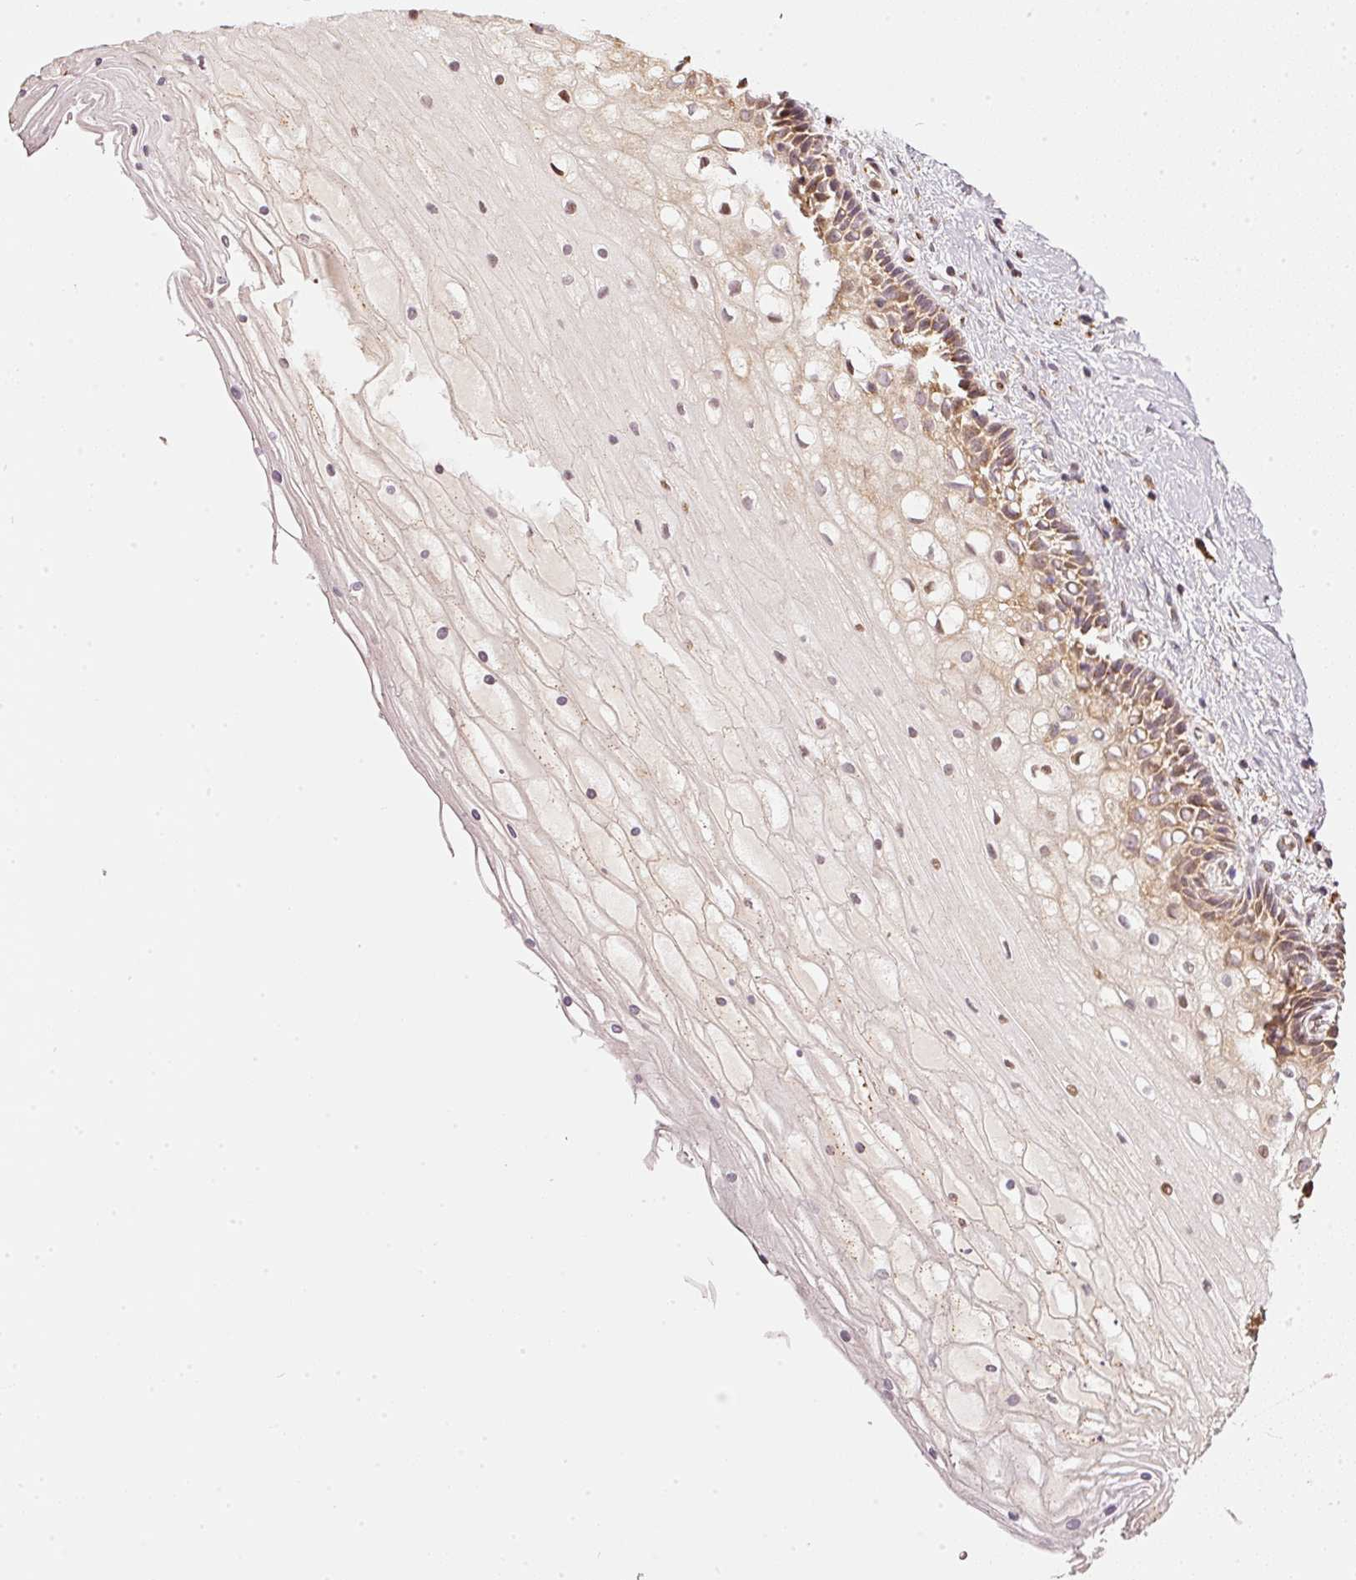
{"staining": {"intensity": "moderate", "quantity": ">75%", "location": "cytoplasmic/membranous"}, "tissue": "cervix", "cell_type": "Glandular cells", "image_type": "normal", "snomed": [{"axis": "morphology", "description": "Normal tissue, NOS"}, {"axis": "topography", "description": "Cervix"}], "caption": "Approximately >75% of glandular cells in normal cervix display moderate cytoplasmic/membranous protein staining as visualized by brown immunohistochemical staining.", "gene": "RAB35", "patient": {"sex": "female", "age": 36}}